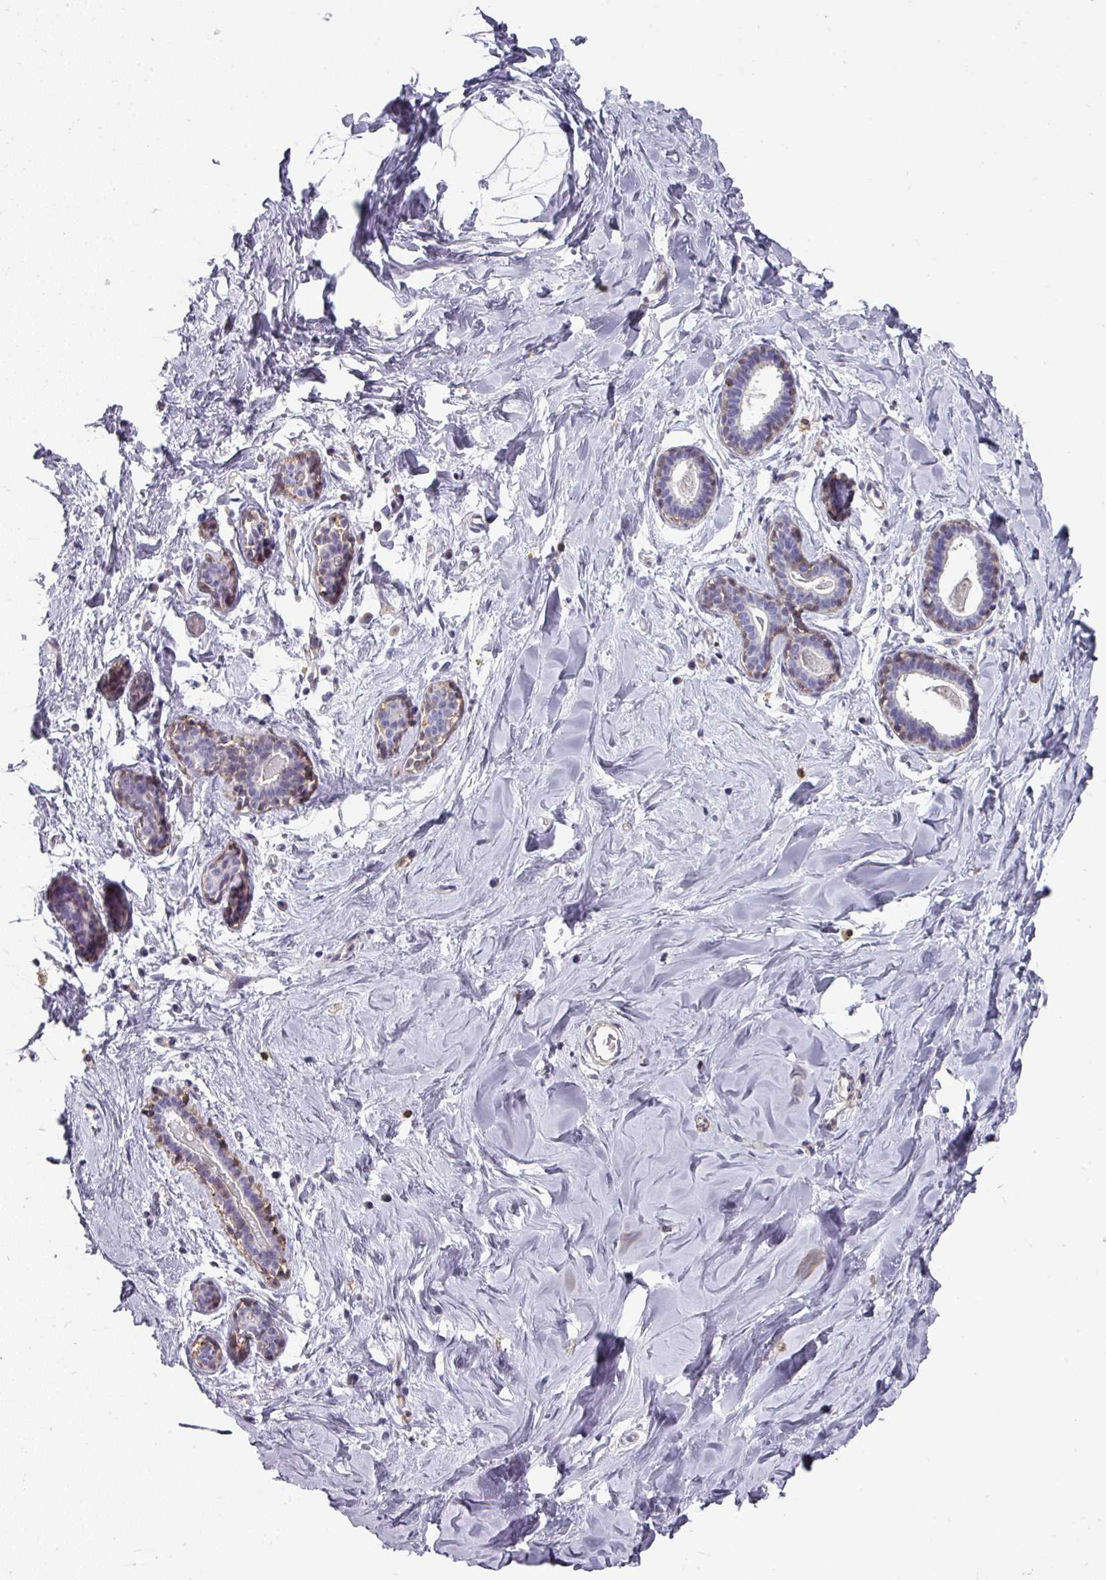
{"staining": {"intensity": "negative", "quantity": "none", "location": "none"}, "tissue": "breast", "cell_type": "Adipocytes", "image_type": "normal", "snomed": [{"axis": "morphology", "description": "Normal tissue, NOS"}, {"axis": "topography", "description": "Breast"}], "caption": "A photomicrograph of human breast is negative for staining in adipocytes. (DAB IHC visualized using brightfield microscopy, high magnification).", "gene": "BEND5", "patient": {"sex": "female", "age": 23}}